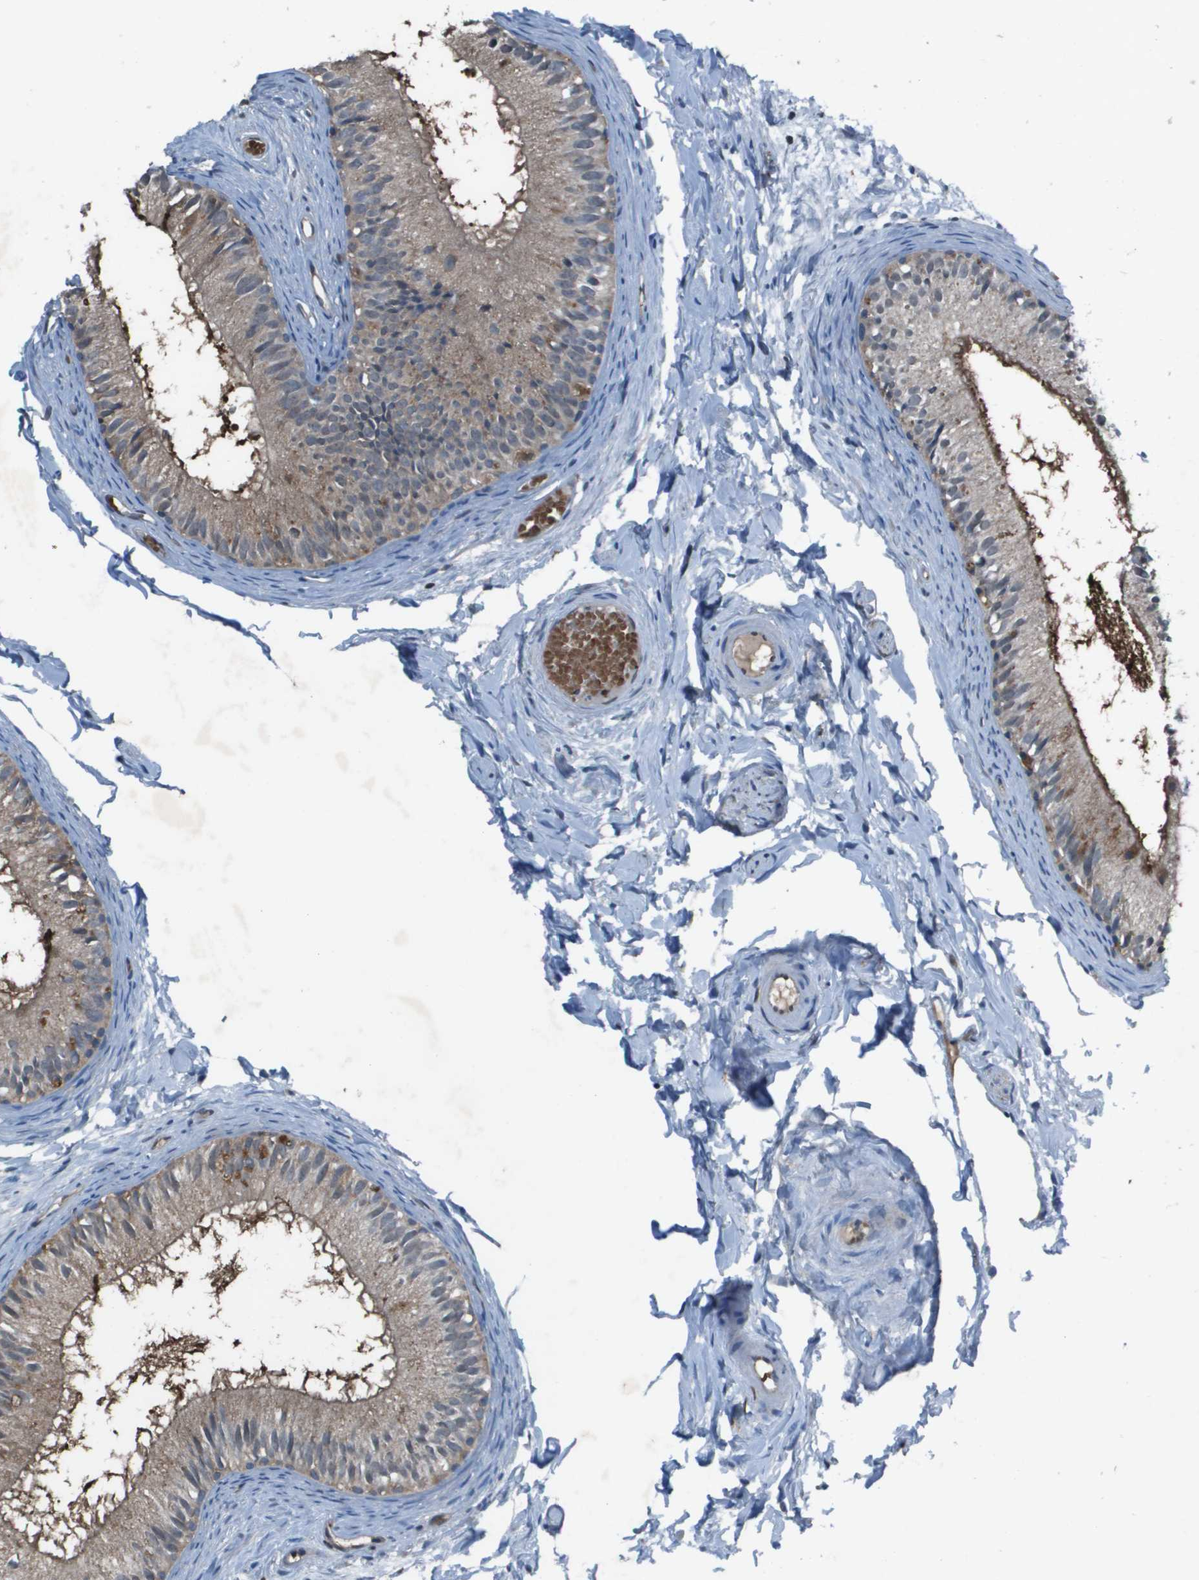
{"staining": {"intensity": "moderate", "quantity": "<25%", "location": "cytoplasmic/membranous"}, "tissue": "epididymis", "cell_type": "Glandular cells", "image_type": "normal", "snomed": [{"axis": "morphology", "description": "Normal tissue, NOS"}, {"axis": "topography", "description": "Epididymis"}], "caption": "Immunohistochemistry (IHC) photomicrograph of benign epididymis: human epididymis stained using IHC displays low levels of moderate protein expression localized specifically in the cytoplasmic/membranous of glandular cells, appearing as a cytoplasmic/membranous brown color.", "gene": "CAMK4", "patient": {"sex": "male", "age": 46}}